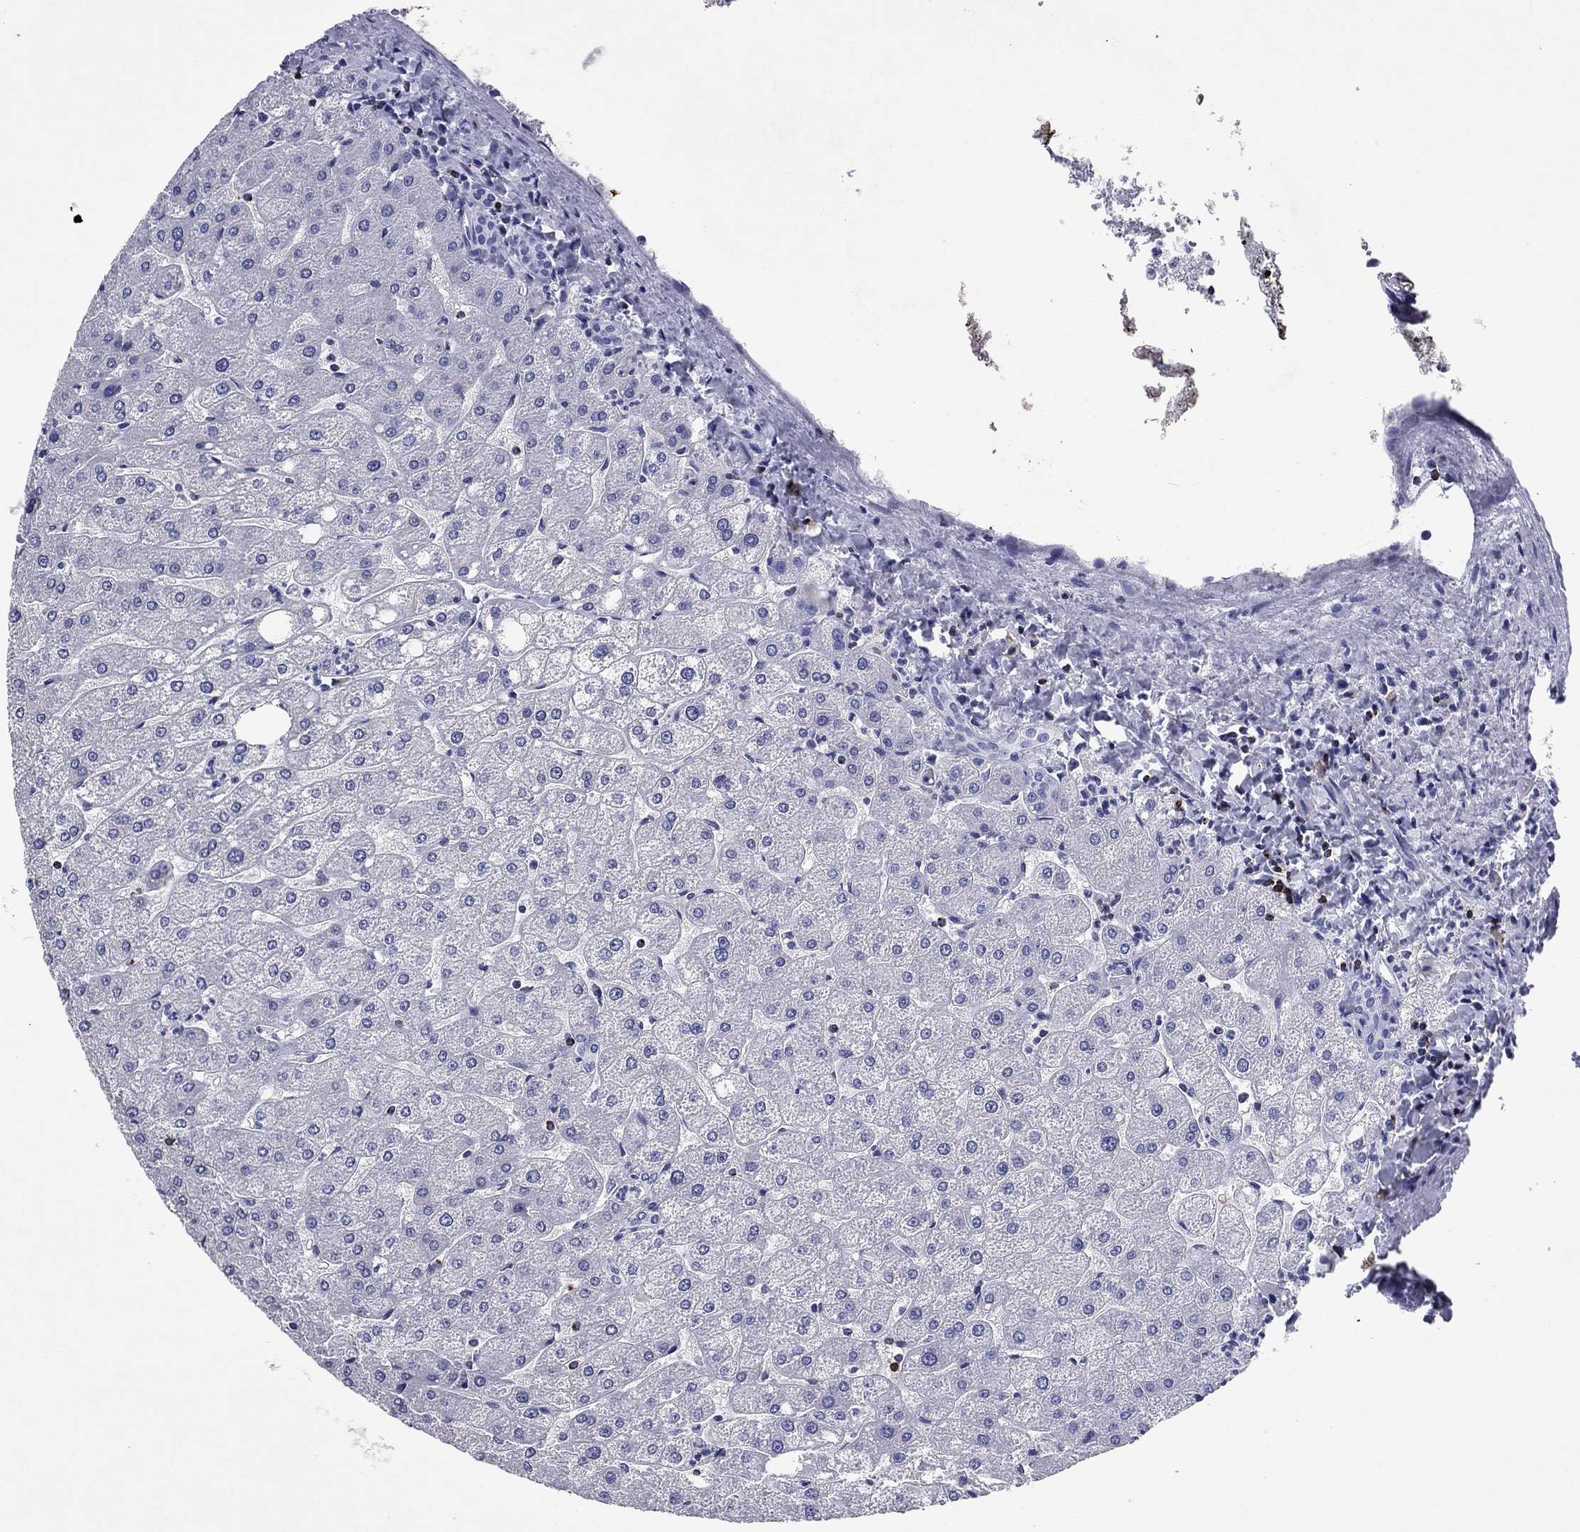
{"staining": {"intensity": "negative", "quantity": "none", "location": "none"}, "tissue": "liver", "cell_type": "Cholangiocytes", "image_type": "normal", "snomed": [{"axis": "morphology", "description": "Normal tissue, NOS"}, {"axis": "topography", "description": "Liver"}], "caption": "Cholangiocytes show no significant positivity in normal liver.", "gene": "GZMK", "patient": {"sex": "male", "age": 67}}